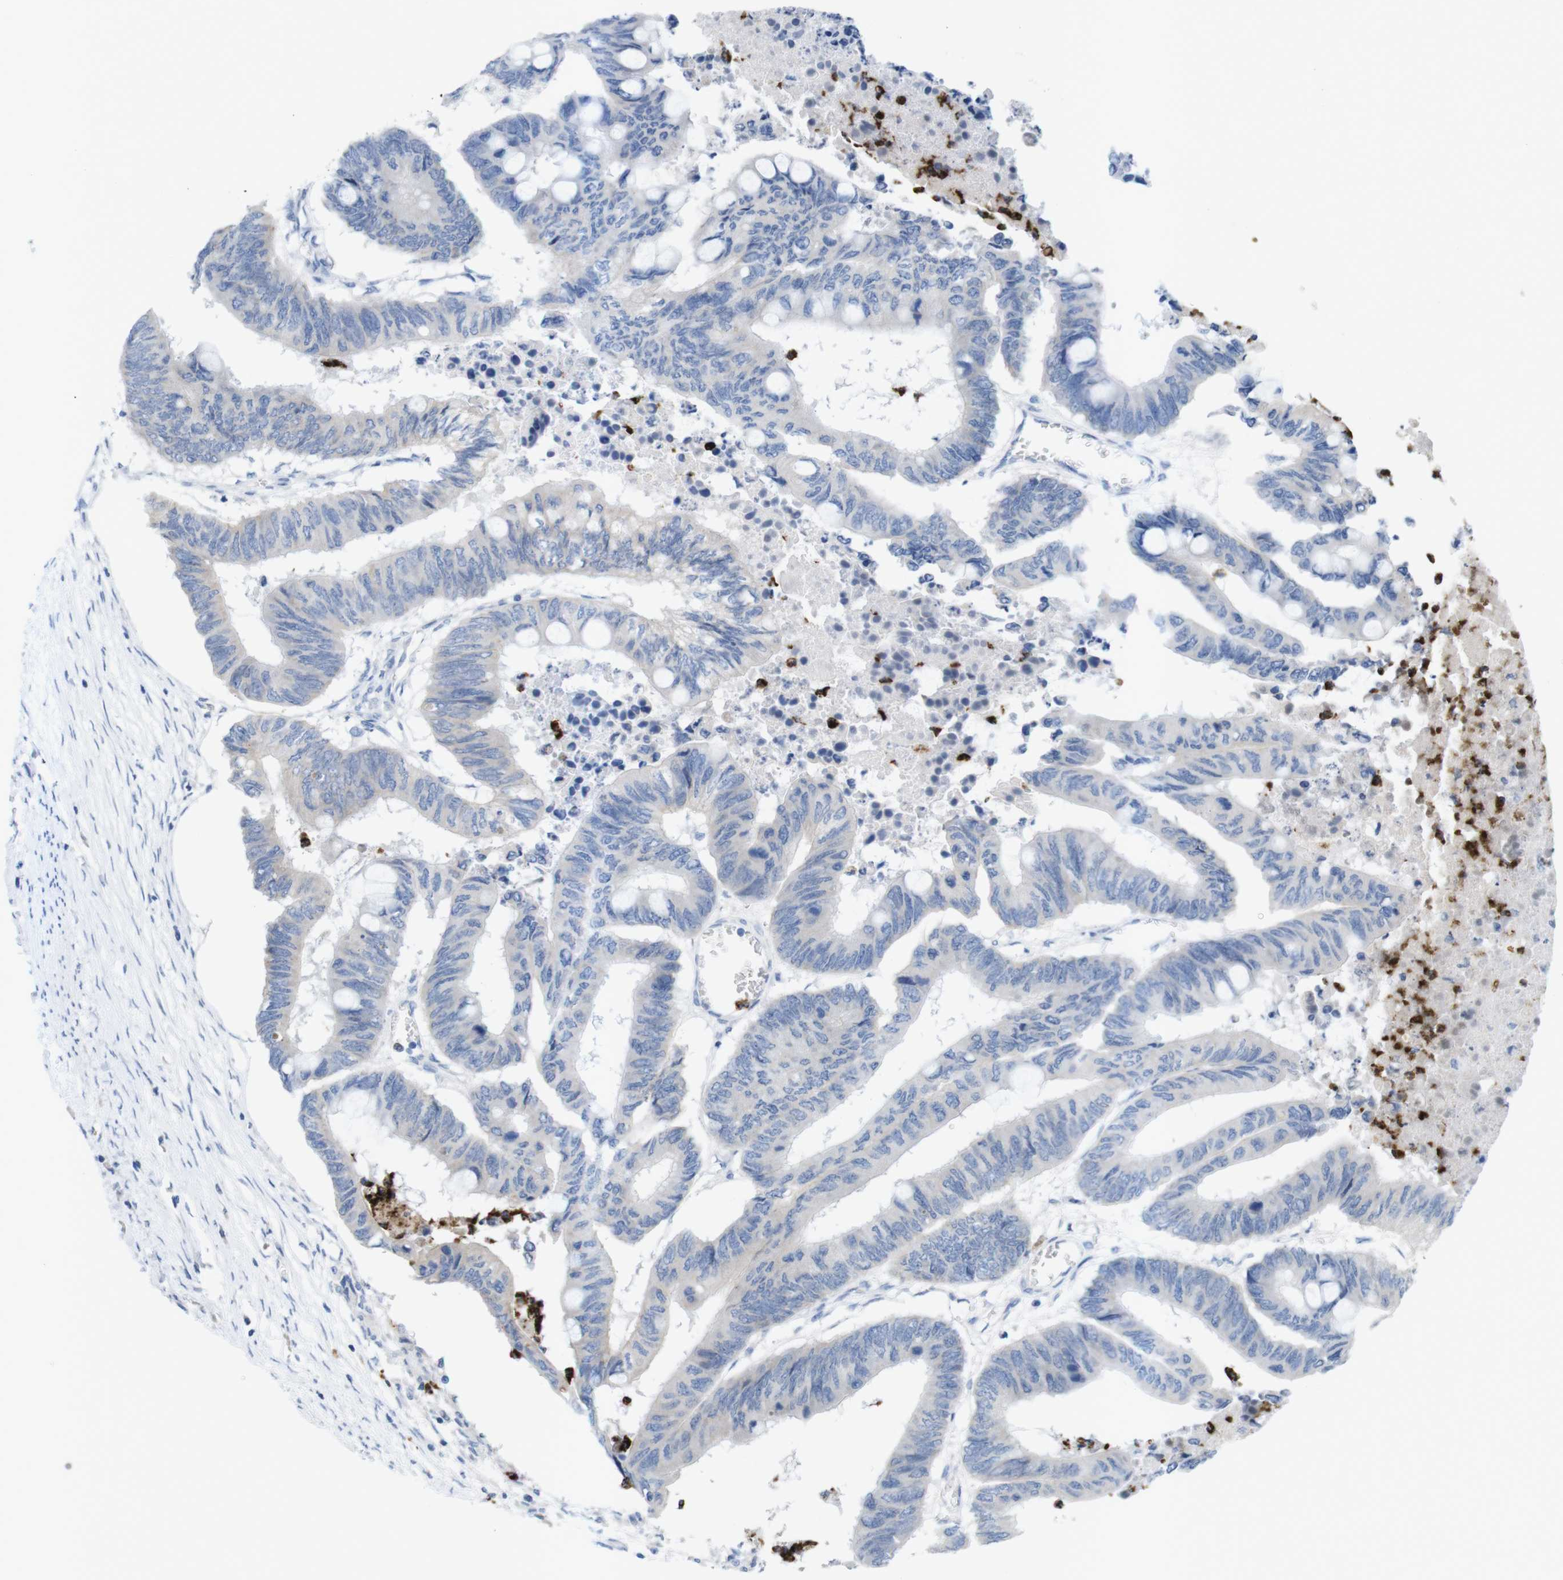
{"staining": {"intensity": "weak", "quantity": "<25%", "location": "cytoplasmic/membranous"}, "tissue": "colorectal cancer", "cell_type": "Tumor cells", "image_type": "cancer", "snomed": [{"axis": "morphology", "description": "Normal tissue, NOS"}, {"axis": "morphology", "description": "Adenocarcinoma, NOS"}, {"axis": "topography", "description": "Rectum"}, {"axis": "topography", "description": "Peripheral nerve tissue"}], "caption": "Immunohistochemistry (IHC) image of neoplastic tissue: colorectal cancer (adenocarcinoma) stained with DAB reveals no significant protein positivity in tumor cells.", "gene": "TSPAN14", "patient": {"sex": "male", "age": 92}}